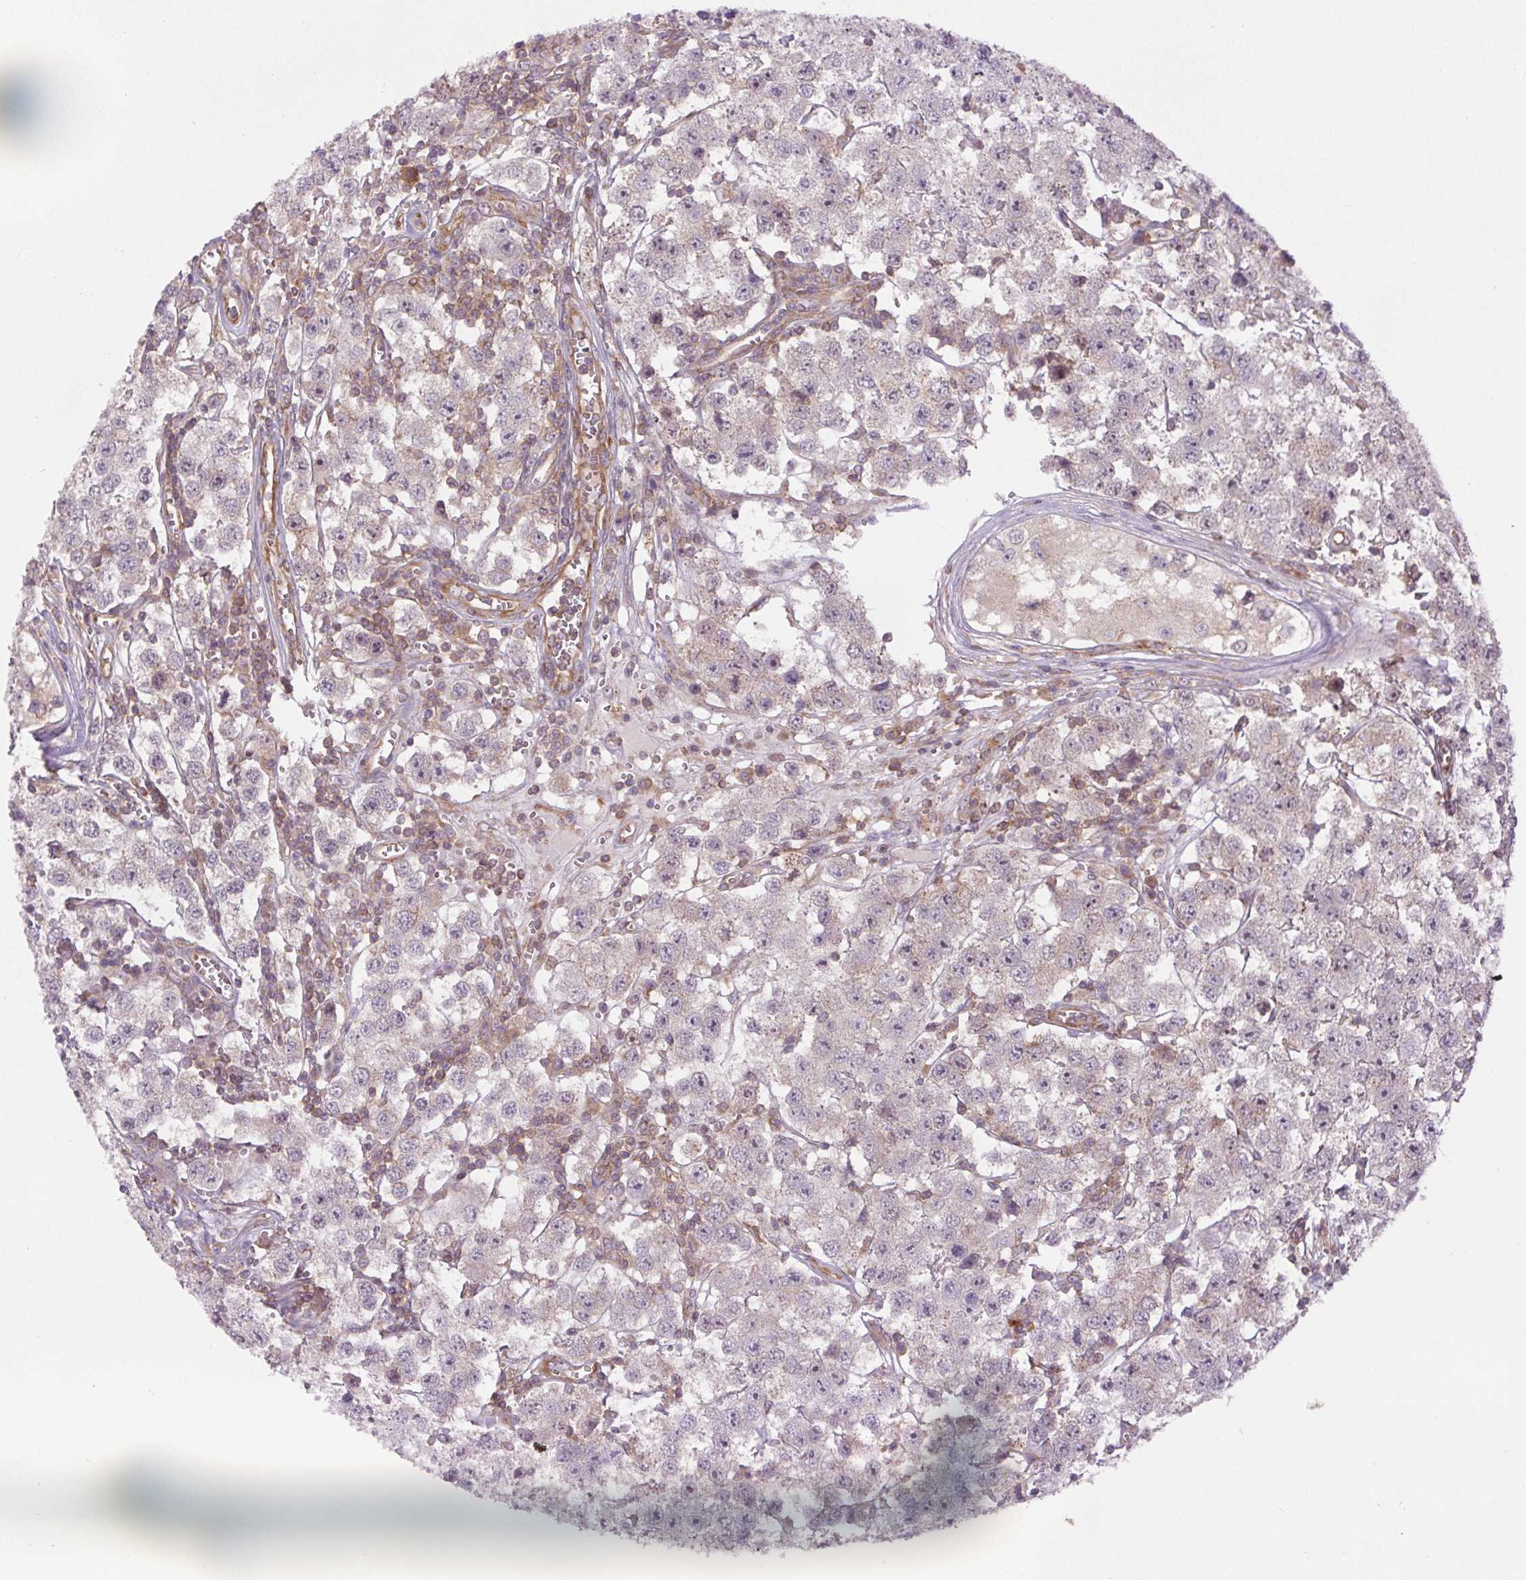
{"staining": {"intensity": "negative", "quantity": "none", "location": "none"}, "tissue": "testis cancer", "cell_type": "Tumor cells", "image_type": "cancer", "snomed": [{"axis": "morphology", "description": "Seminoma, NOS"}, {"axis": "topography", "description": "Testis"}], "caption": "DAB immunohistochemical staining of human testis cancer exhibits no significant positivity in tumor cells.", "gene": "MINK1", "patient": {"sex": "male", "age": 34}}